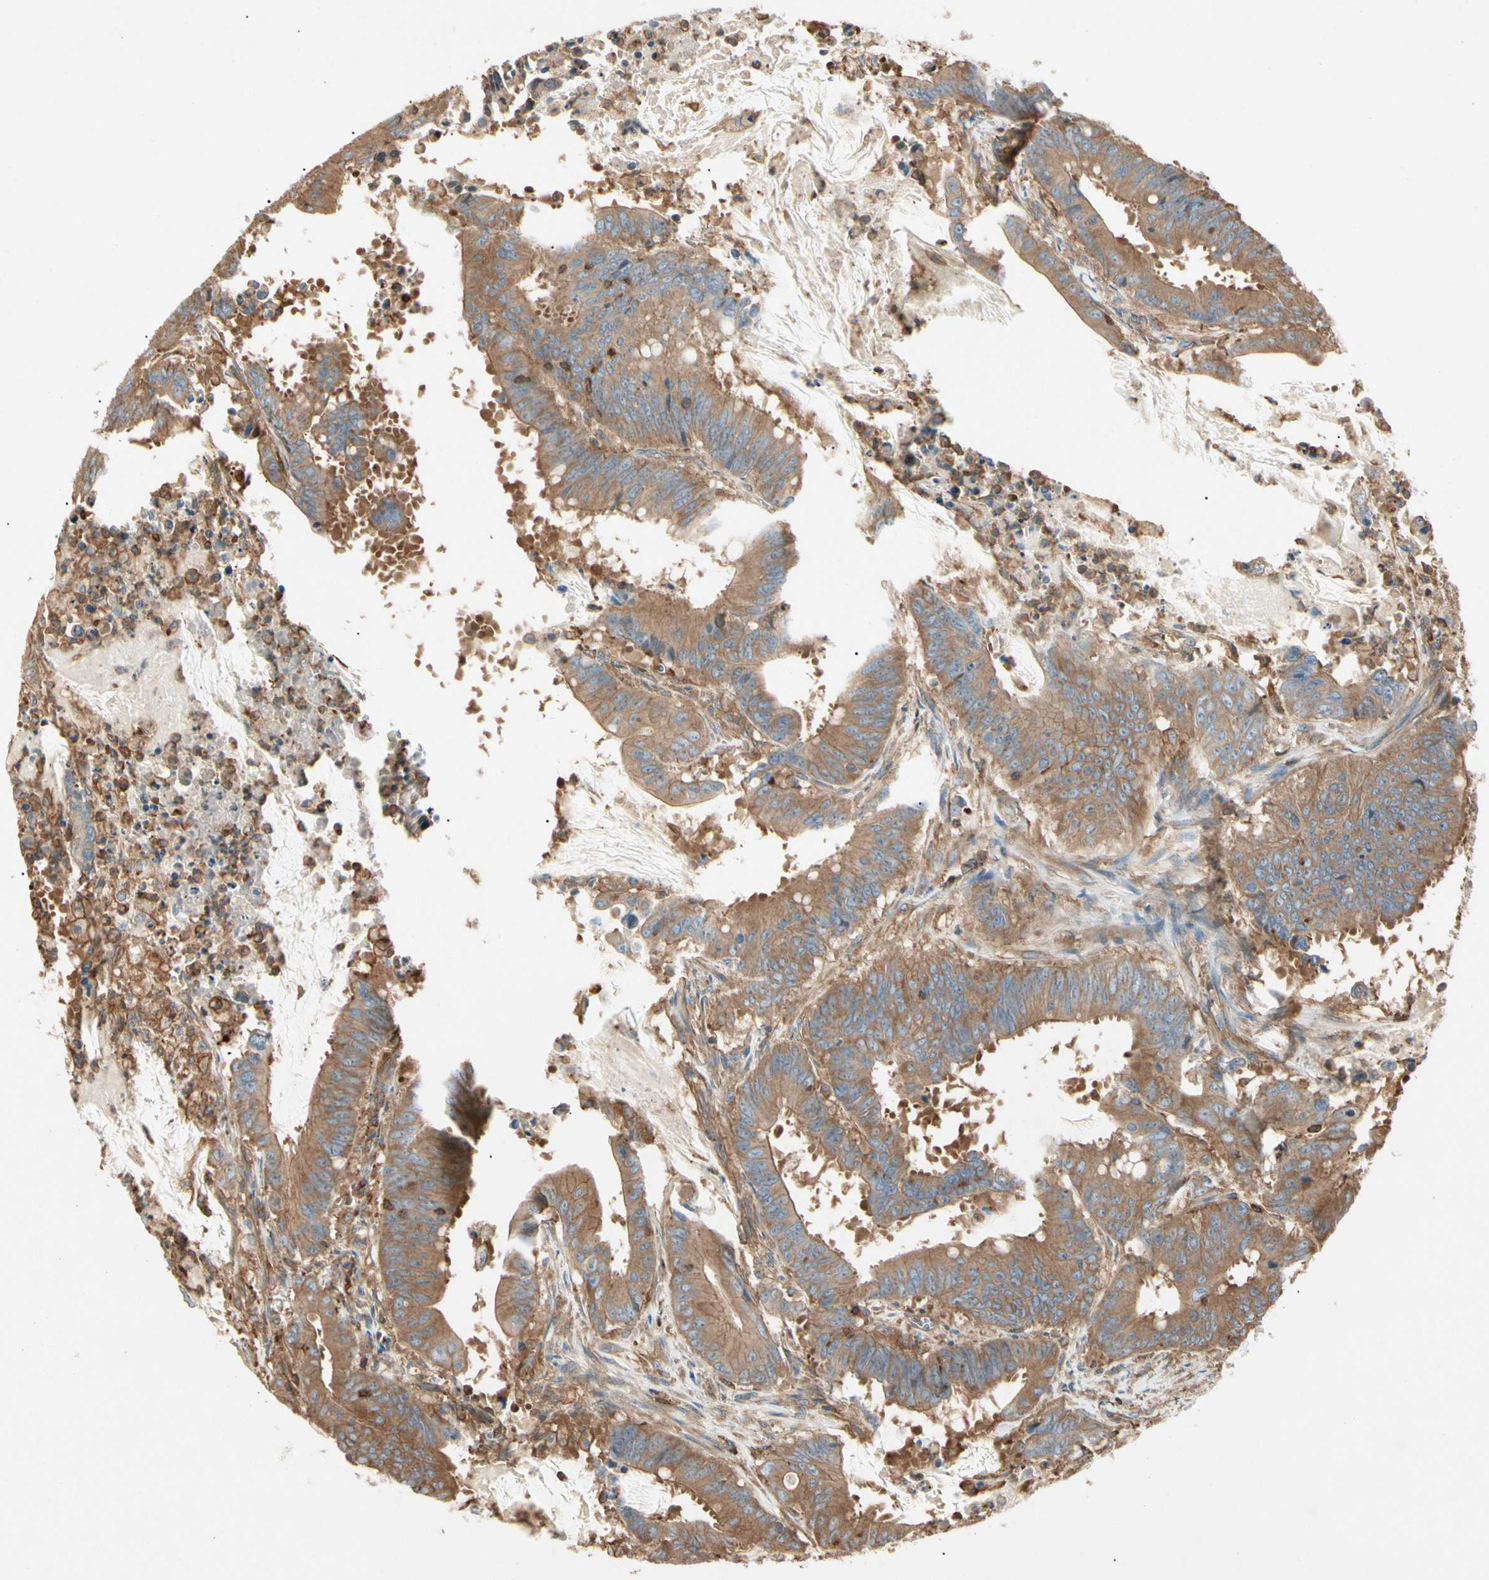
{"staining": {"intensity": "moderate", "quantity": ">75%", "location": "cytoplasmic/membranous"}, "tissue": "colorectal cancer", "cell_type": "Tumor cells", "image_type": "cancer", "snomed": [{"axis": "morphology", "description": "Adenocarcinoma, NOS"}, {"axis": "topography", "description": "Colon"}], "caption": "A high-resolution micrograph shows immunohistochemistry staining of colorectal cancer (adenocarcinoma), which displays moderate cytoplasmic/membranous staining in approximately >75% of tumor cells.", "gene": "ARPC2", "patient": {"sex": "male", "age": 45}}